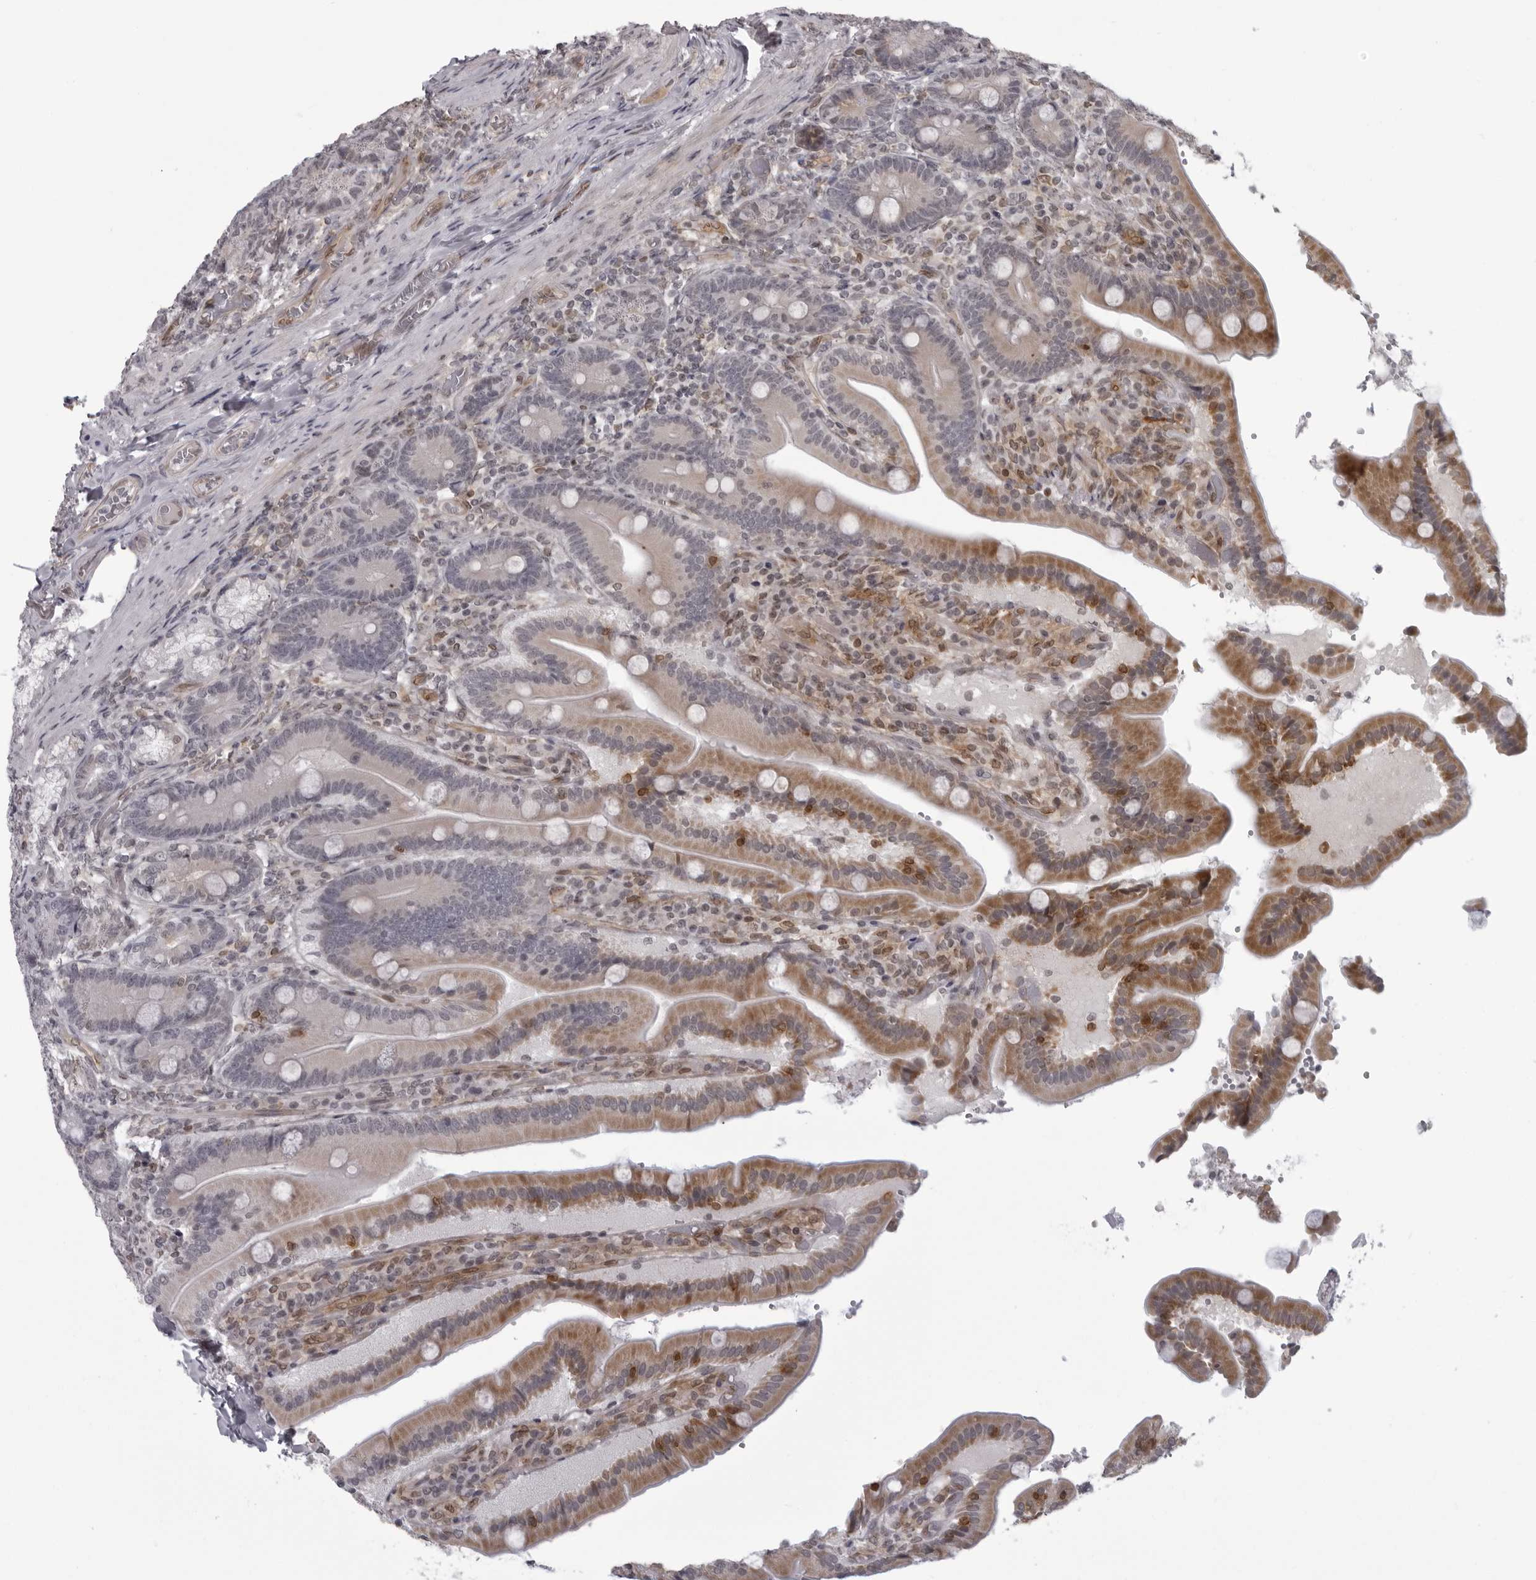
{"staining": {"intensity": "moderate", "quantity": "25%-75%", "location": "cytoplasmic/membranous"}, "tissue": "duodenum", "cell_type": "Glandular cells", "image_type": "normal", "snomed": [{"axis": "morphology", "description": "Normal tissue, NOS"}, {"axis": "topography", "description": "Duodenum"}], "caption": "The micrograph reveals immunohistochemical staining of unremarkable duodenum. There is moderate cytoplasmic/membranous staining is appreciated in about 25%-75% of glandular cells. (DAB (3,3'-diaminobenzidine) IHC, brown staining for protein, blue staining for nuclei).", "gene": "MAPK12", "patient": {"sex": "female", "age": 62}}